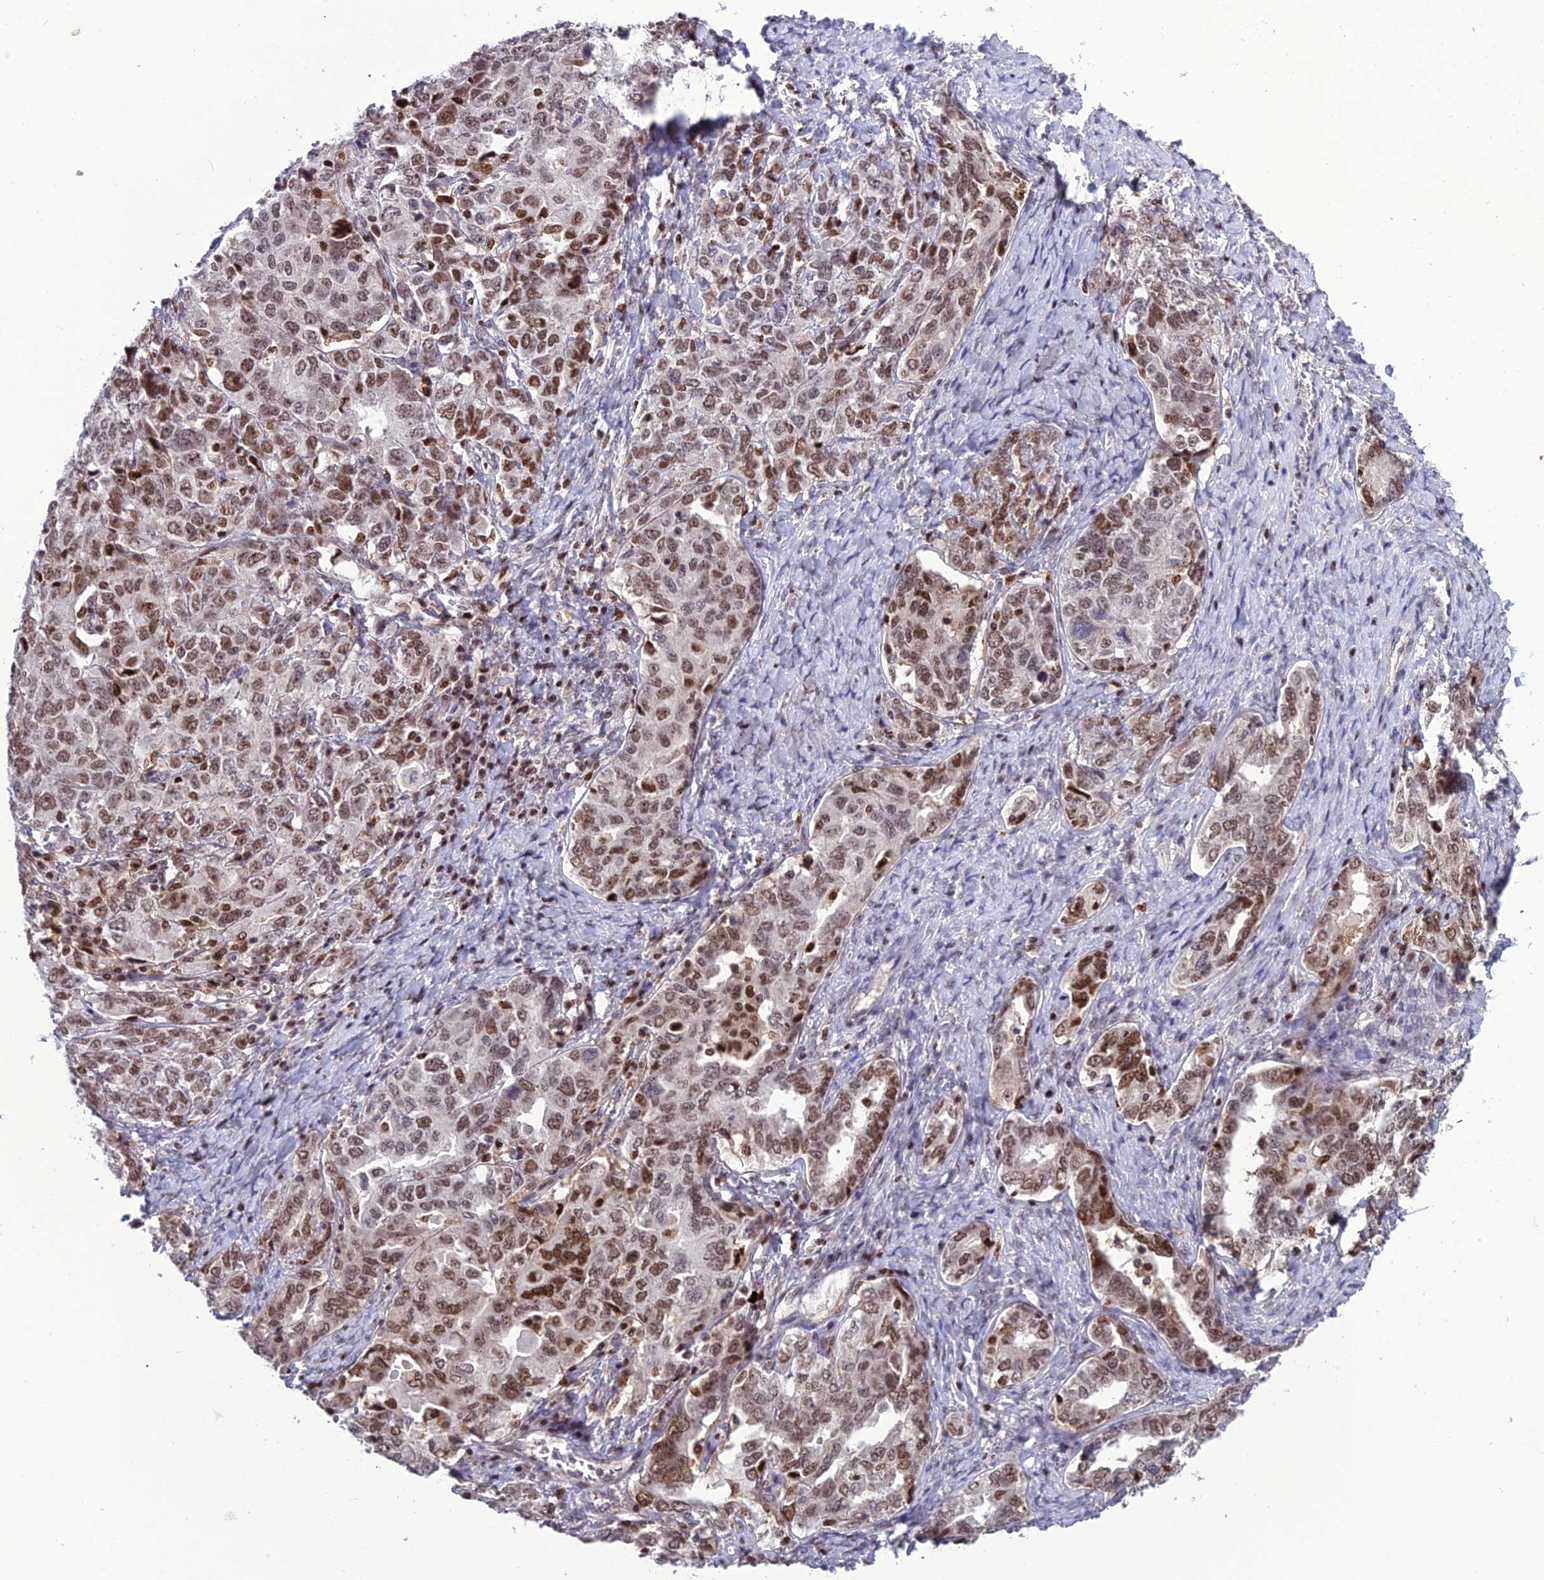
{"staining": {"intensity": "moderate", "quantity": ">75%", "location": "nuclear"}, "tissue": "ovarian cancer", "cell_type": "Tumor cells", "image_type": "cancer", "snomed": [{"axis": "morphology", "description": "Carcinoma, endometroid"}, {"axis": "topography", "description": "Ovary"}], "caption": "DAB (3,3'-diaminobenzidine) immunohistochemical staining of ovarian cancer demonstrates moderate nuclear protein staining in about >75% of tumor cells. The staining was performed using DAB (3,3'-diaminobenzidine) to visualize the protein expression in brown, while the nuclei were stained in blue with hematoxylin (Magnification: 20x).", "gene": "MIS12", "patient": {"sex": "female", "age": 62}}